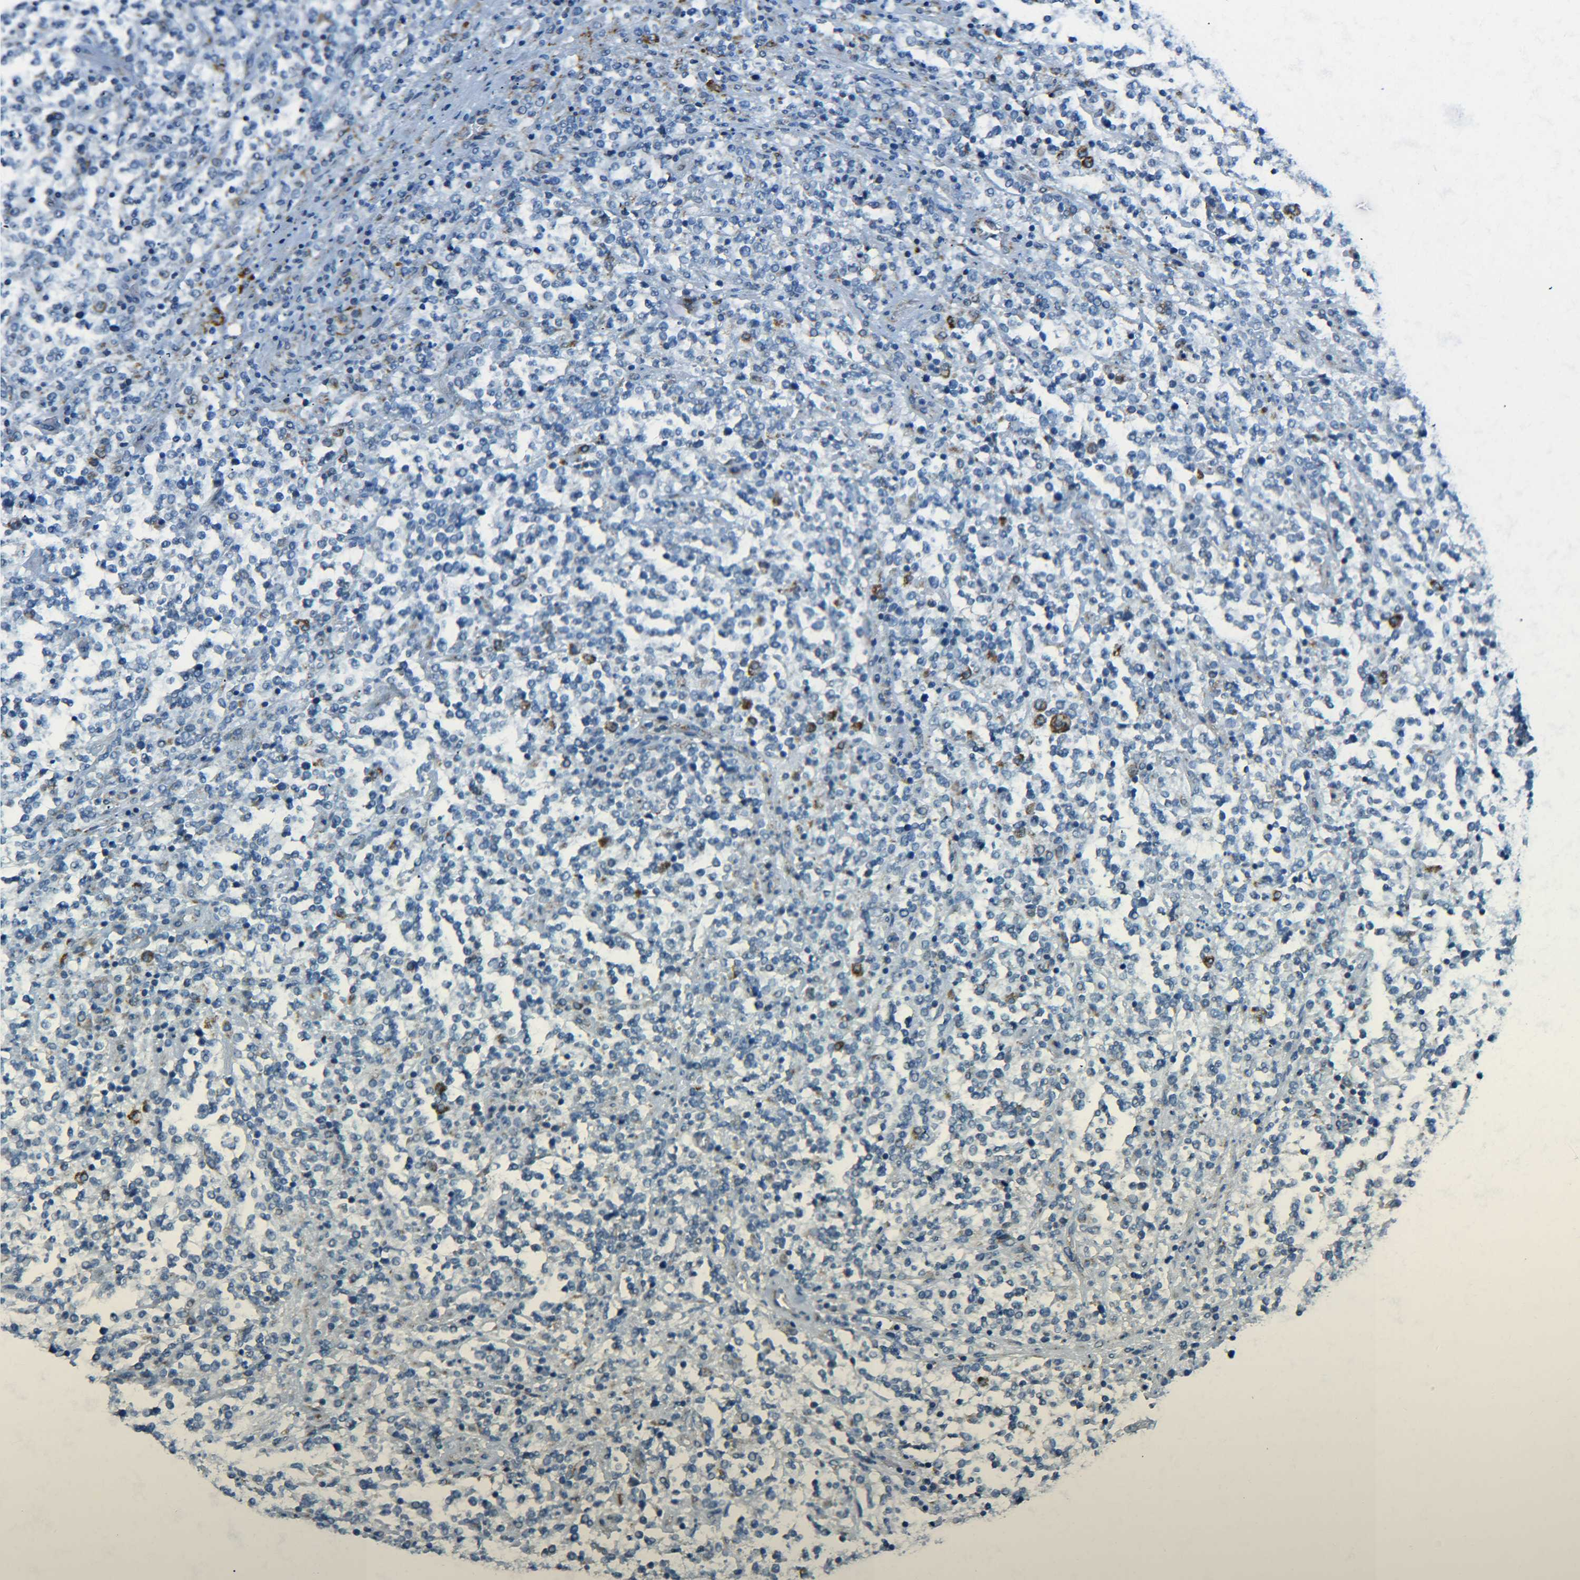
{"staining": {"intensity": "strong", "quantity": "<25%", "location": "cytoplasmic/membranous"}, "tissue": "lymphoma", "cell_type": "Tumor cells", "image_type": "cancer", "snomed": [{"axis": "morphology", "description": "Malignant lymphoma, non-Hodgkin's type, High grade"}, {"axis": "topography", "description": "Soft tissue"}], "caption": "IHC micrograph of high-grade malignant lymphoma, non-Hodgkin's type stained for a protein (brown), which displays medium levels of strong cytoplasmic/membranous positivity in approximately <25% of tumor cells.", "gene": "CYB5R1", "patient": {"sex": "male", "age": 18}}